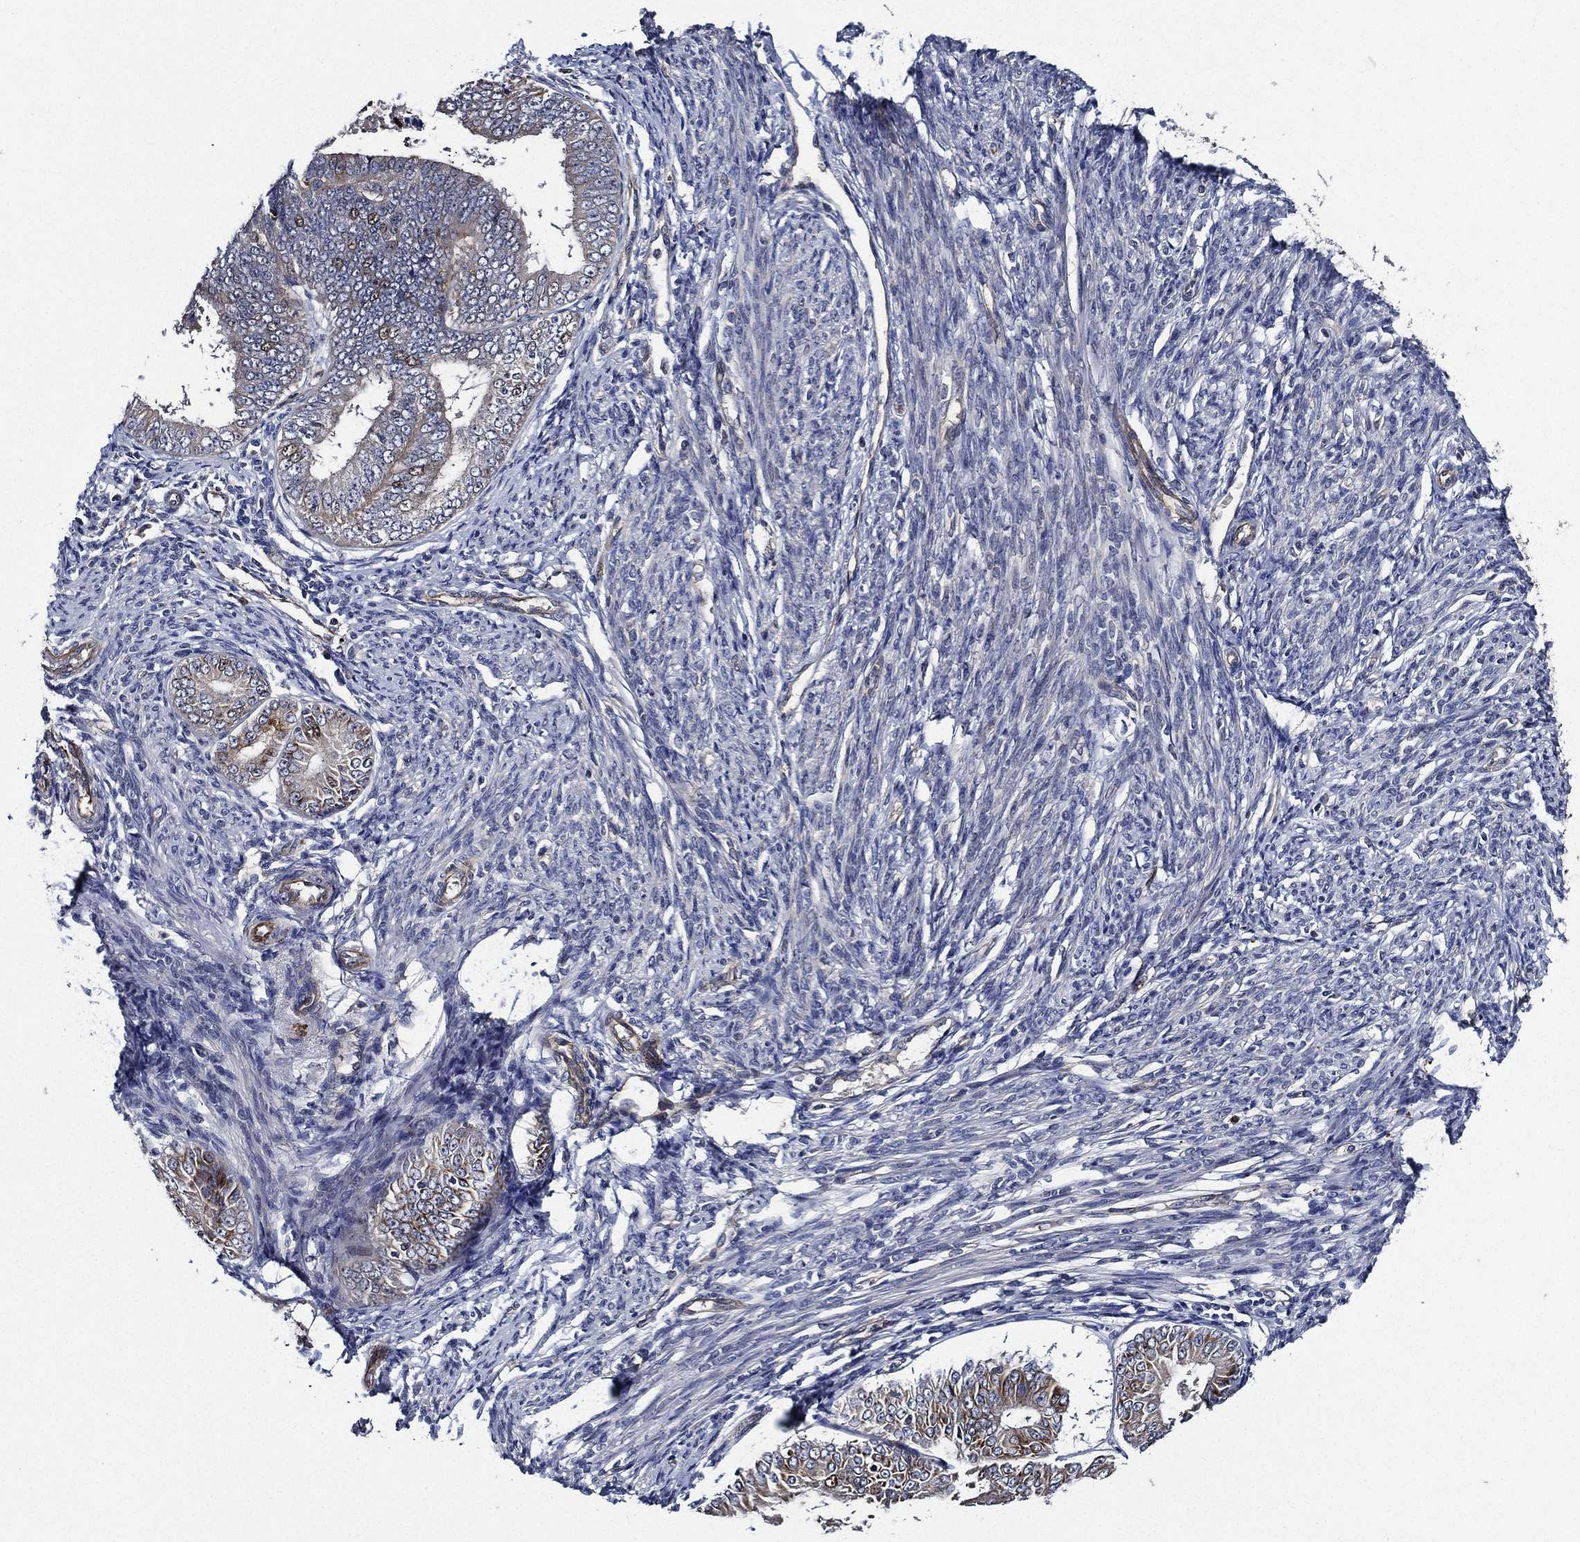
{"staining": {"intensity": "moderate", "quantity": "<25%", "location": "nuclear"}, "tissue": "endometrial cancer", "cell_type": "Tumor cells", "image_type": "cancer", "snomed": [{"axis": "morphology", "description": "Adenocarcinoma, NOS"}, {"axis": "topography", "description": "Endometrium"}], "caption": "Brown immunohistochemical staining in endometrial adenocarcinoma demonstrates moderate nuclear expression in about <25% of tumor cells. (Stains: DAB in brown, nuclei in blue, Microscopy: brightfield microscopy at high magnification).", "gene": "KIF20B", "patient": {"sex": "female", "age": 63}}